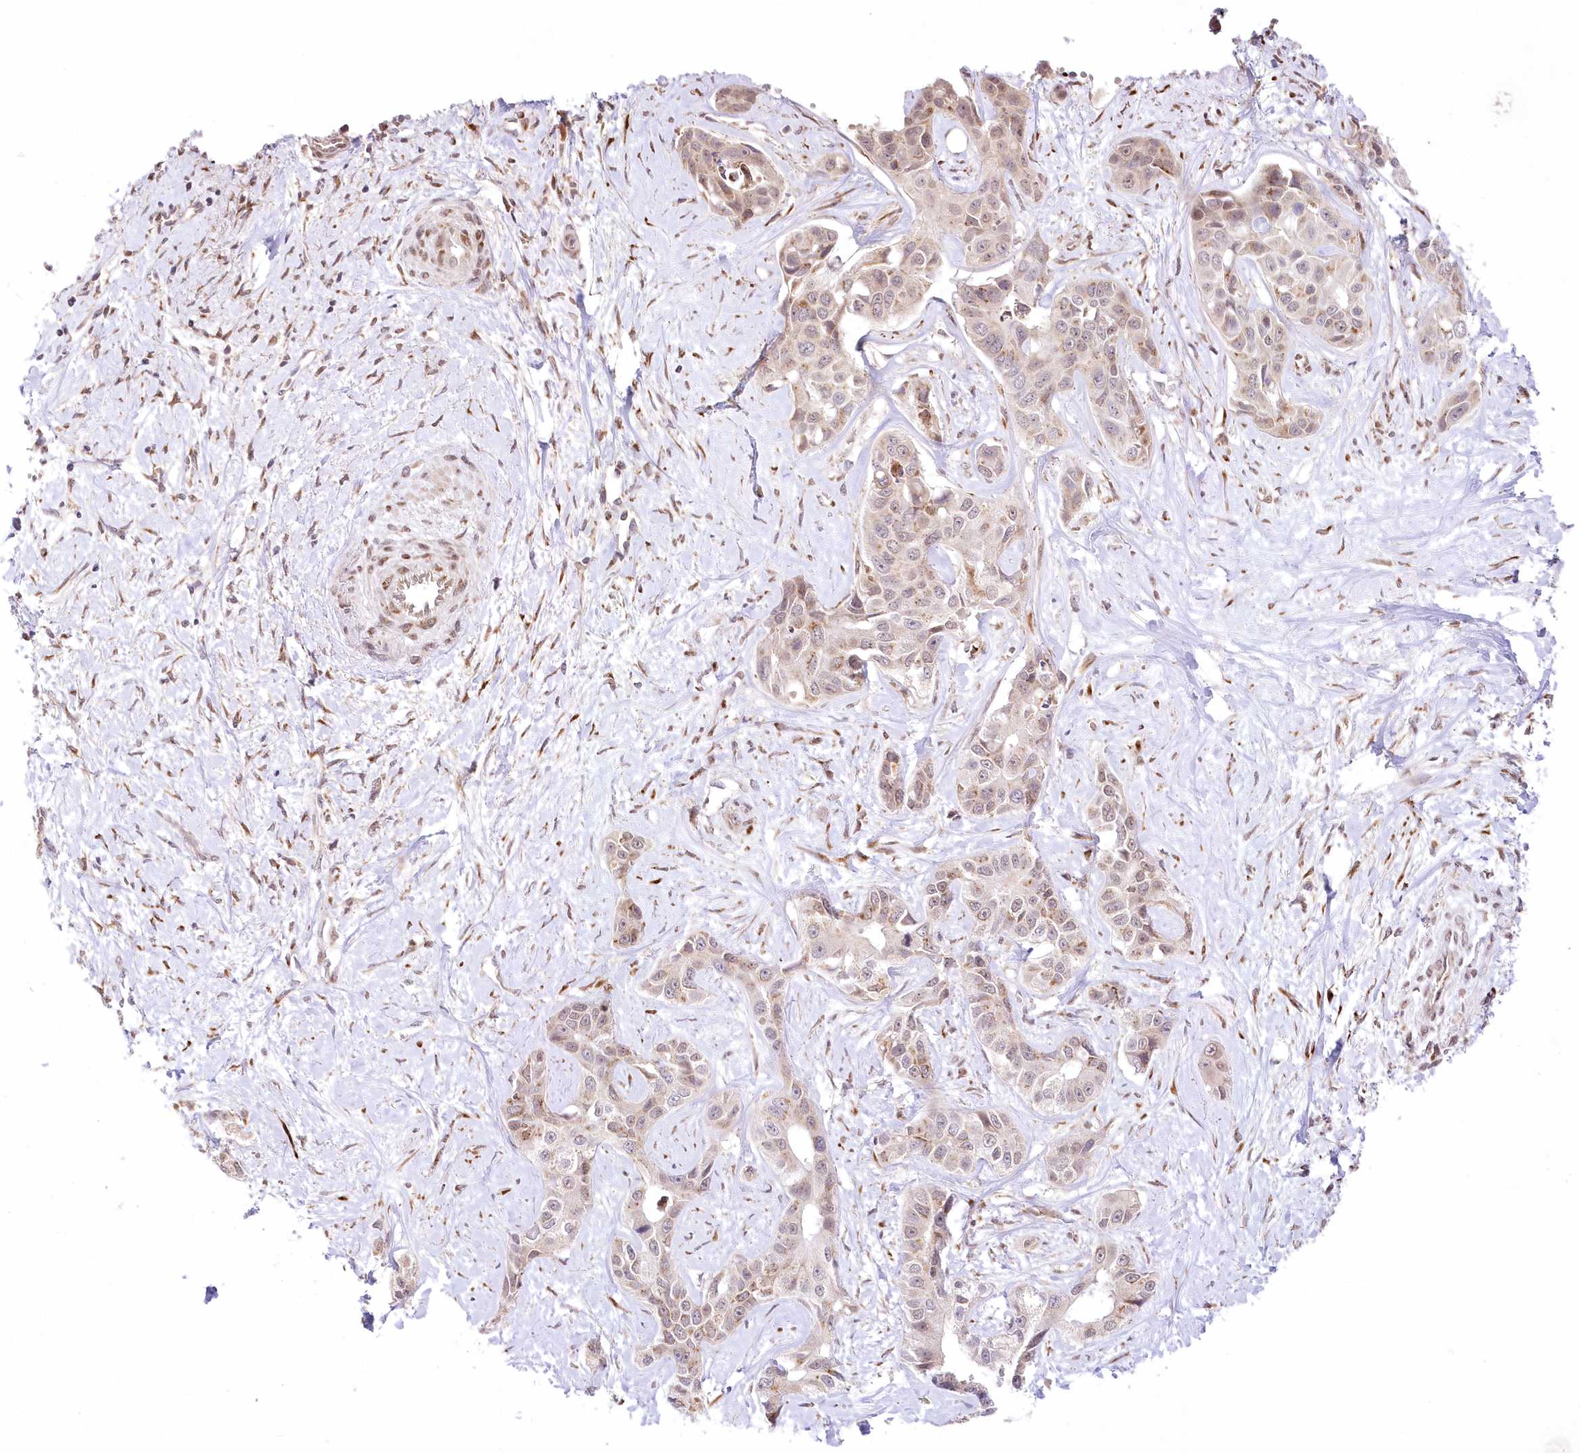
{"staining": {"intensity": "negative", "quantity": "none", "location": "none"}, "tissue": "liver cancer", "cell_type": "Tumor cells", "image_type": "cancer", "snomed": [{"axis": "morphology", "description": "Cholangiocarcinoma"}, {"axis": "topography", "description": "Liver"}], "caption": "DAB (3,3'-diaminobenzidine) immunohistochemical staining of human liver cholangiocarcinoma shows no significant positivity in tumor cells.", "gene": "LDB1", "patient": {"sex": "male", "age": 59}}